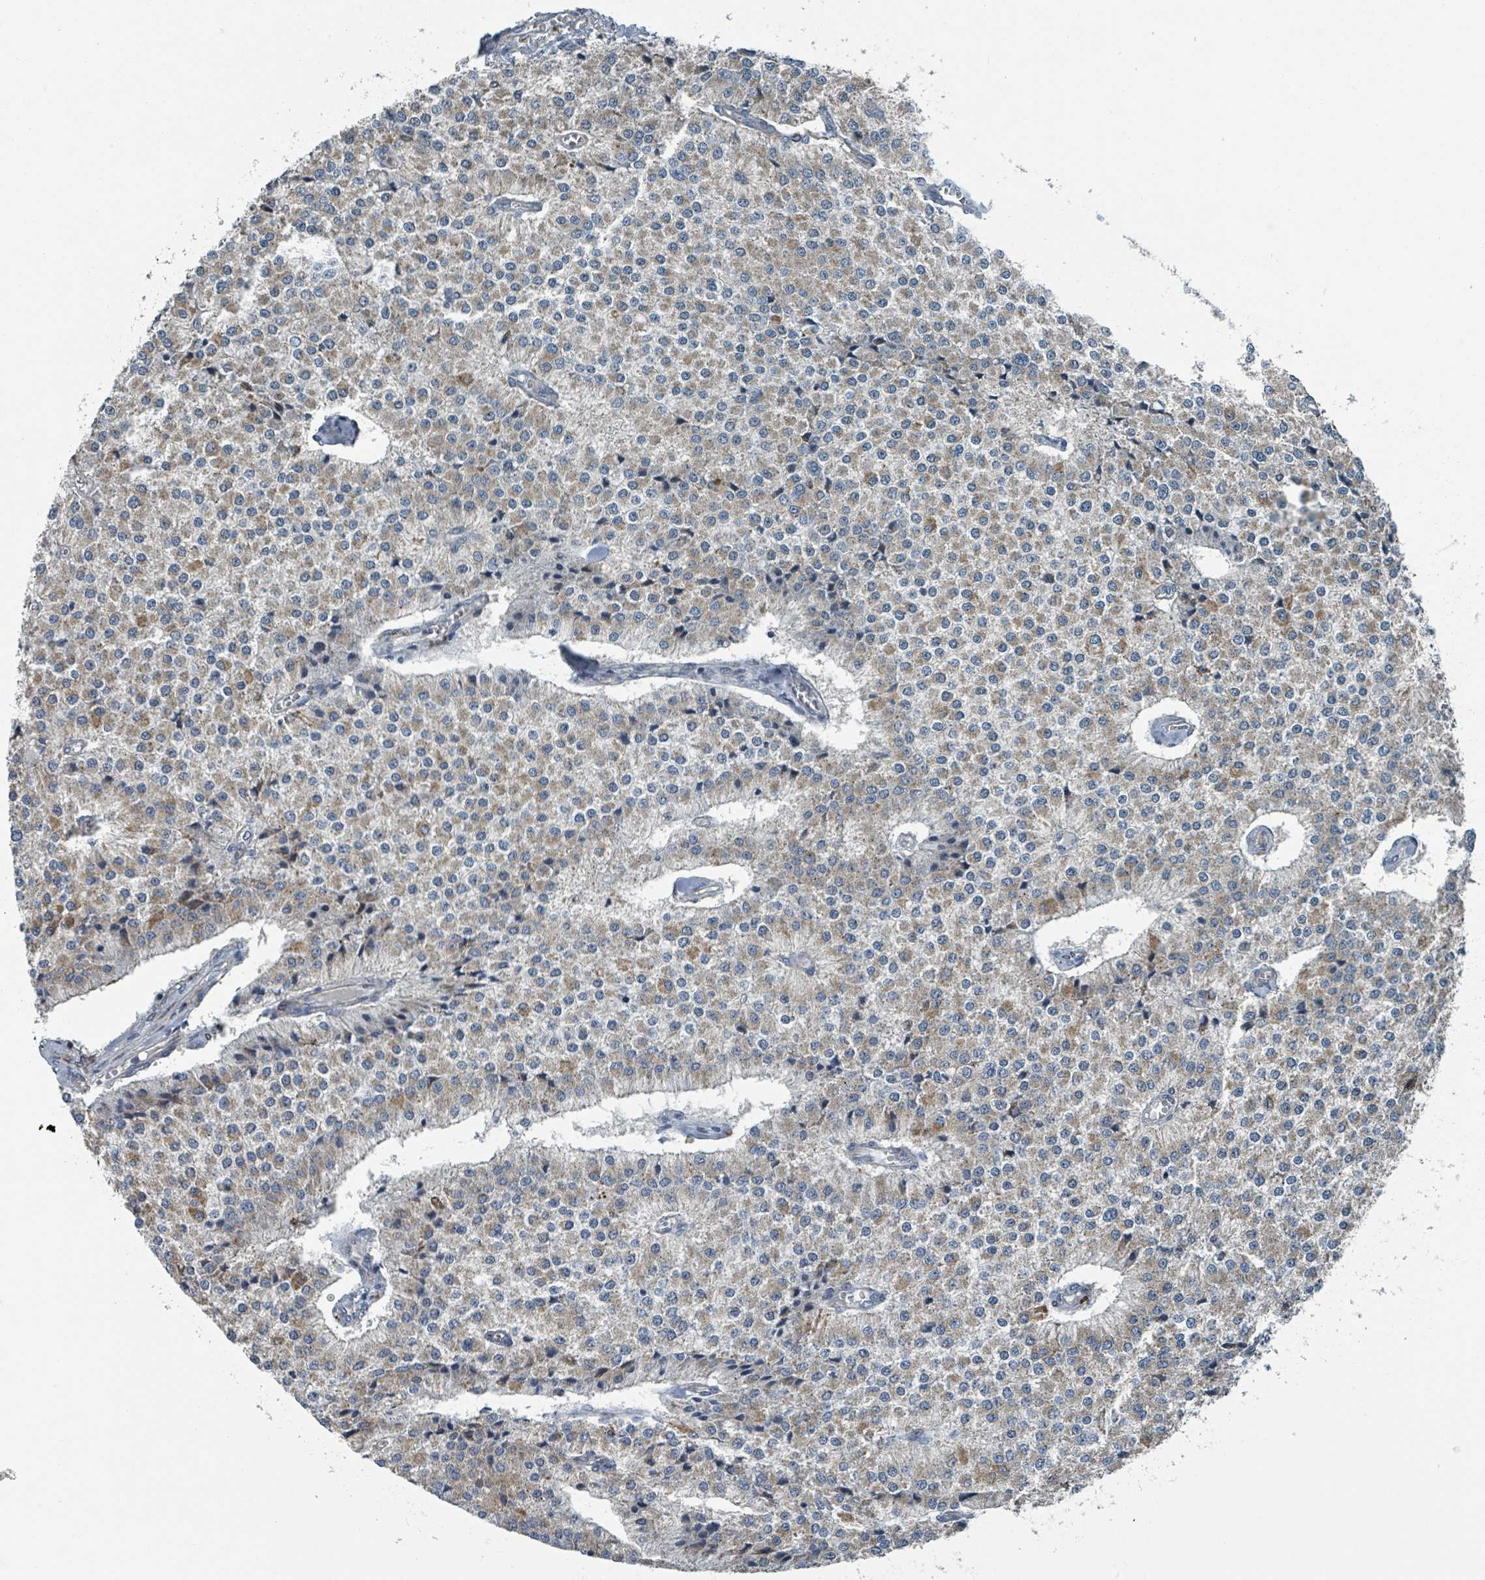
{"staining": {"intensity": "moderate", "quantity": "<25%", "location": "cytoplasmic/membranous"}, "tissue": "carcinoid", "cell_type": "Tumor cells", "image_type": "cancer", "snomed": [{"axis": "morphology", "description": "Carcinoid, malignant, NOS"}, {"axis": "topography", "description": "Colon"}], "caption": "Carcinoid stained for a protein (brown) shows moderate cytoplasmic/membranous positive expression in approximately <25% of tumor cells.", "gene": "DIPK2A", "patient": {"sex": "female", "age": 52}}